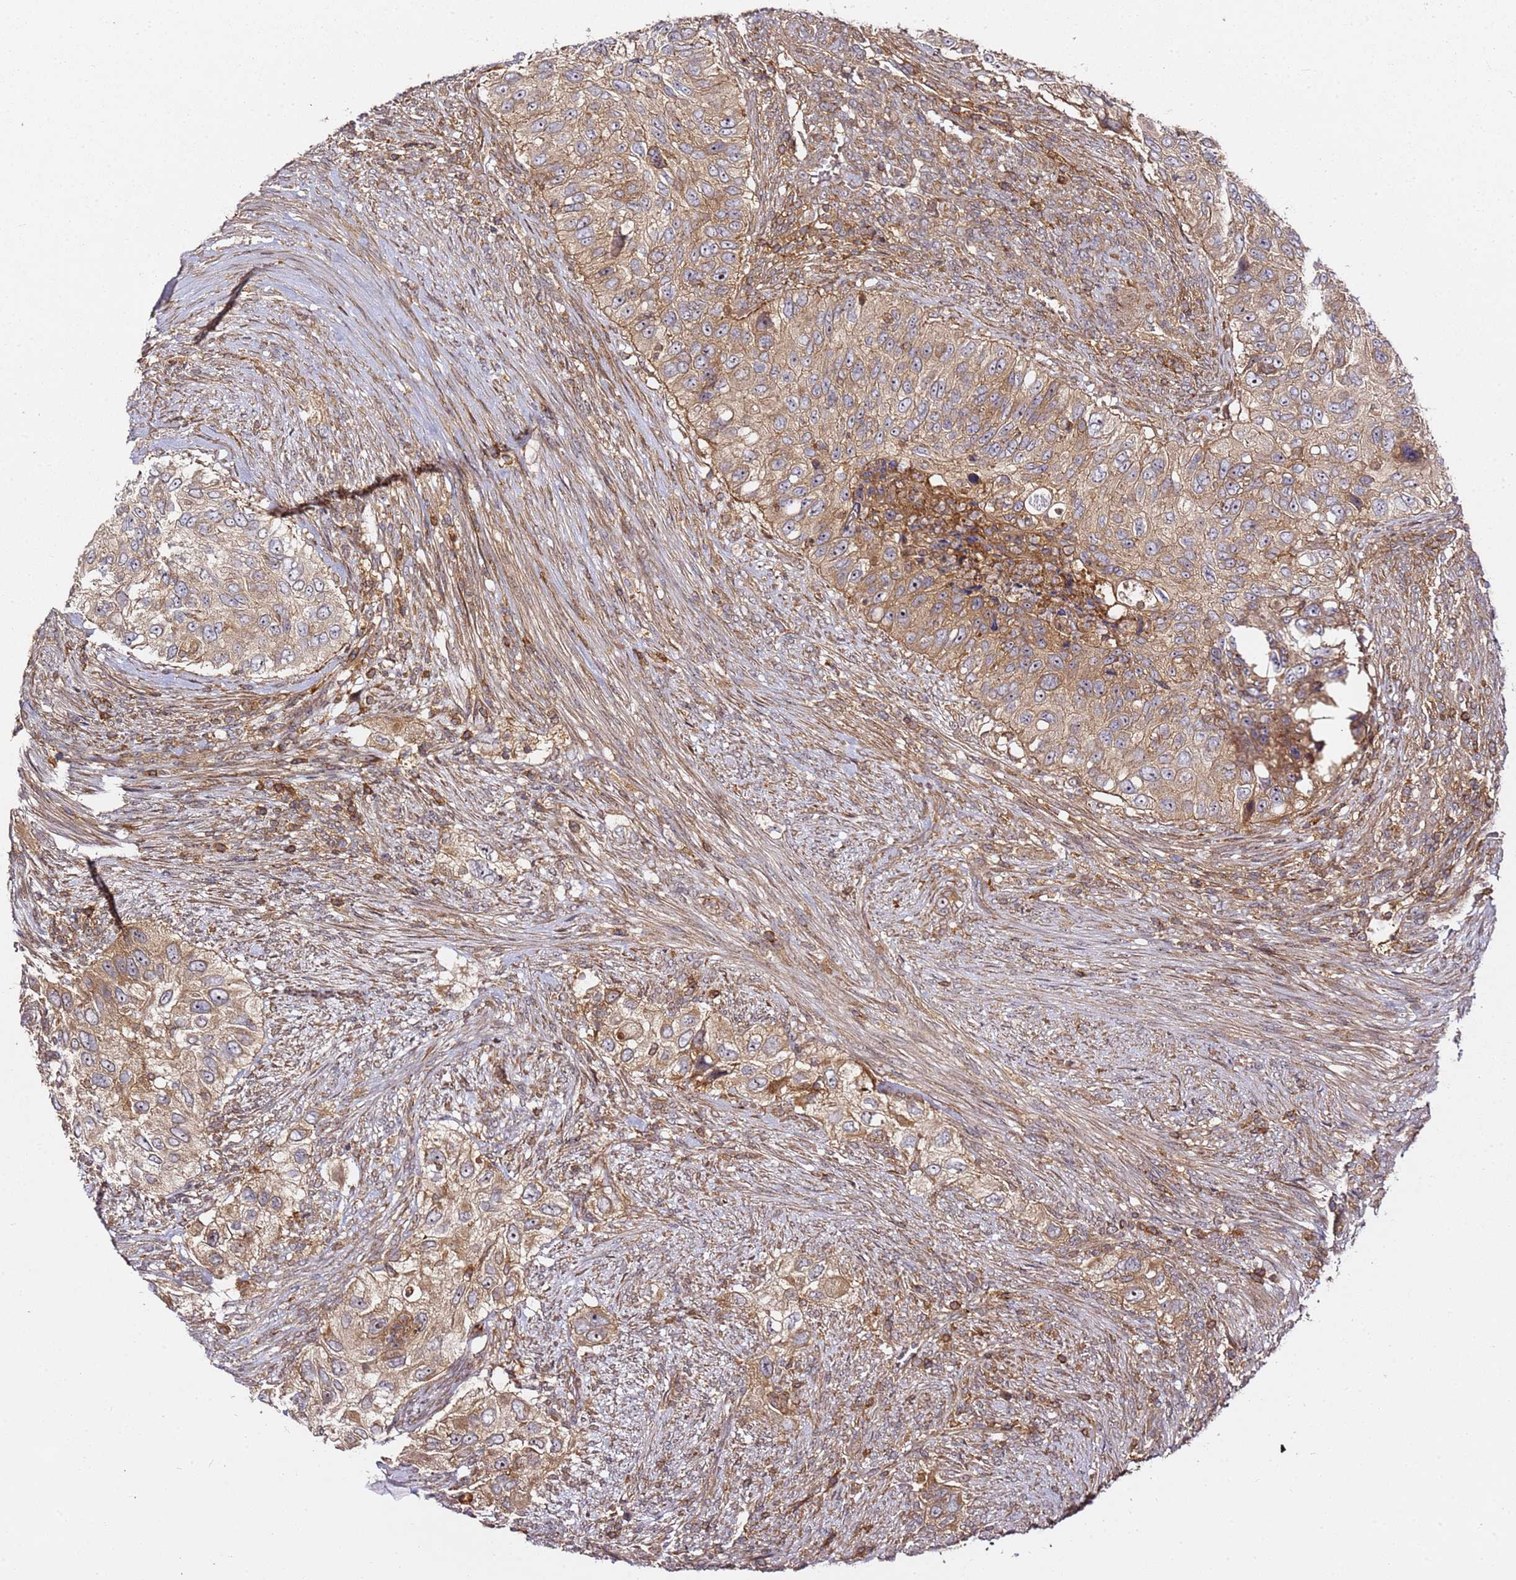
{"staining": {"intensity": "moderate", "quantity": ">75%", "location": "cytoplasmic/membranous,nuclear"}, "tissue": "urothelial cancer", "cell_type": "Tumor cells", "image_type": "cancer", "snomed": [{"axis": "morphology", "description": "Urothelial carcinoma, High grade"}, {"axis": "topography", "description": "Urinary bladder"}], "caption": "Immunohistochemical staining of human high-grade urothelial carcinoma exhibits medium levels of moderate cytoplasmic/membranous and nuclear protein expression in approximately >75% of tumor cells. Immunohistochemistry (ihc) stains the protein in brown and the nuclei are stained blue.", "gene": "PRMT7", "patient": {"sex": "female", "age": 60}}